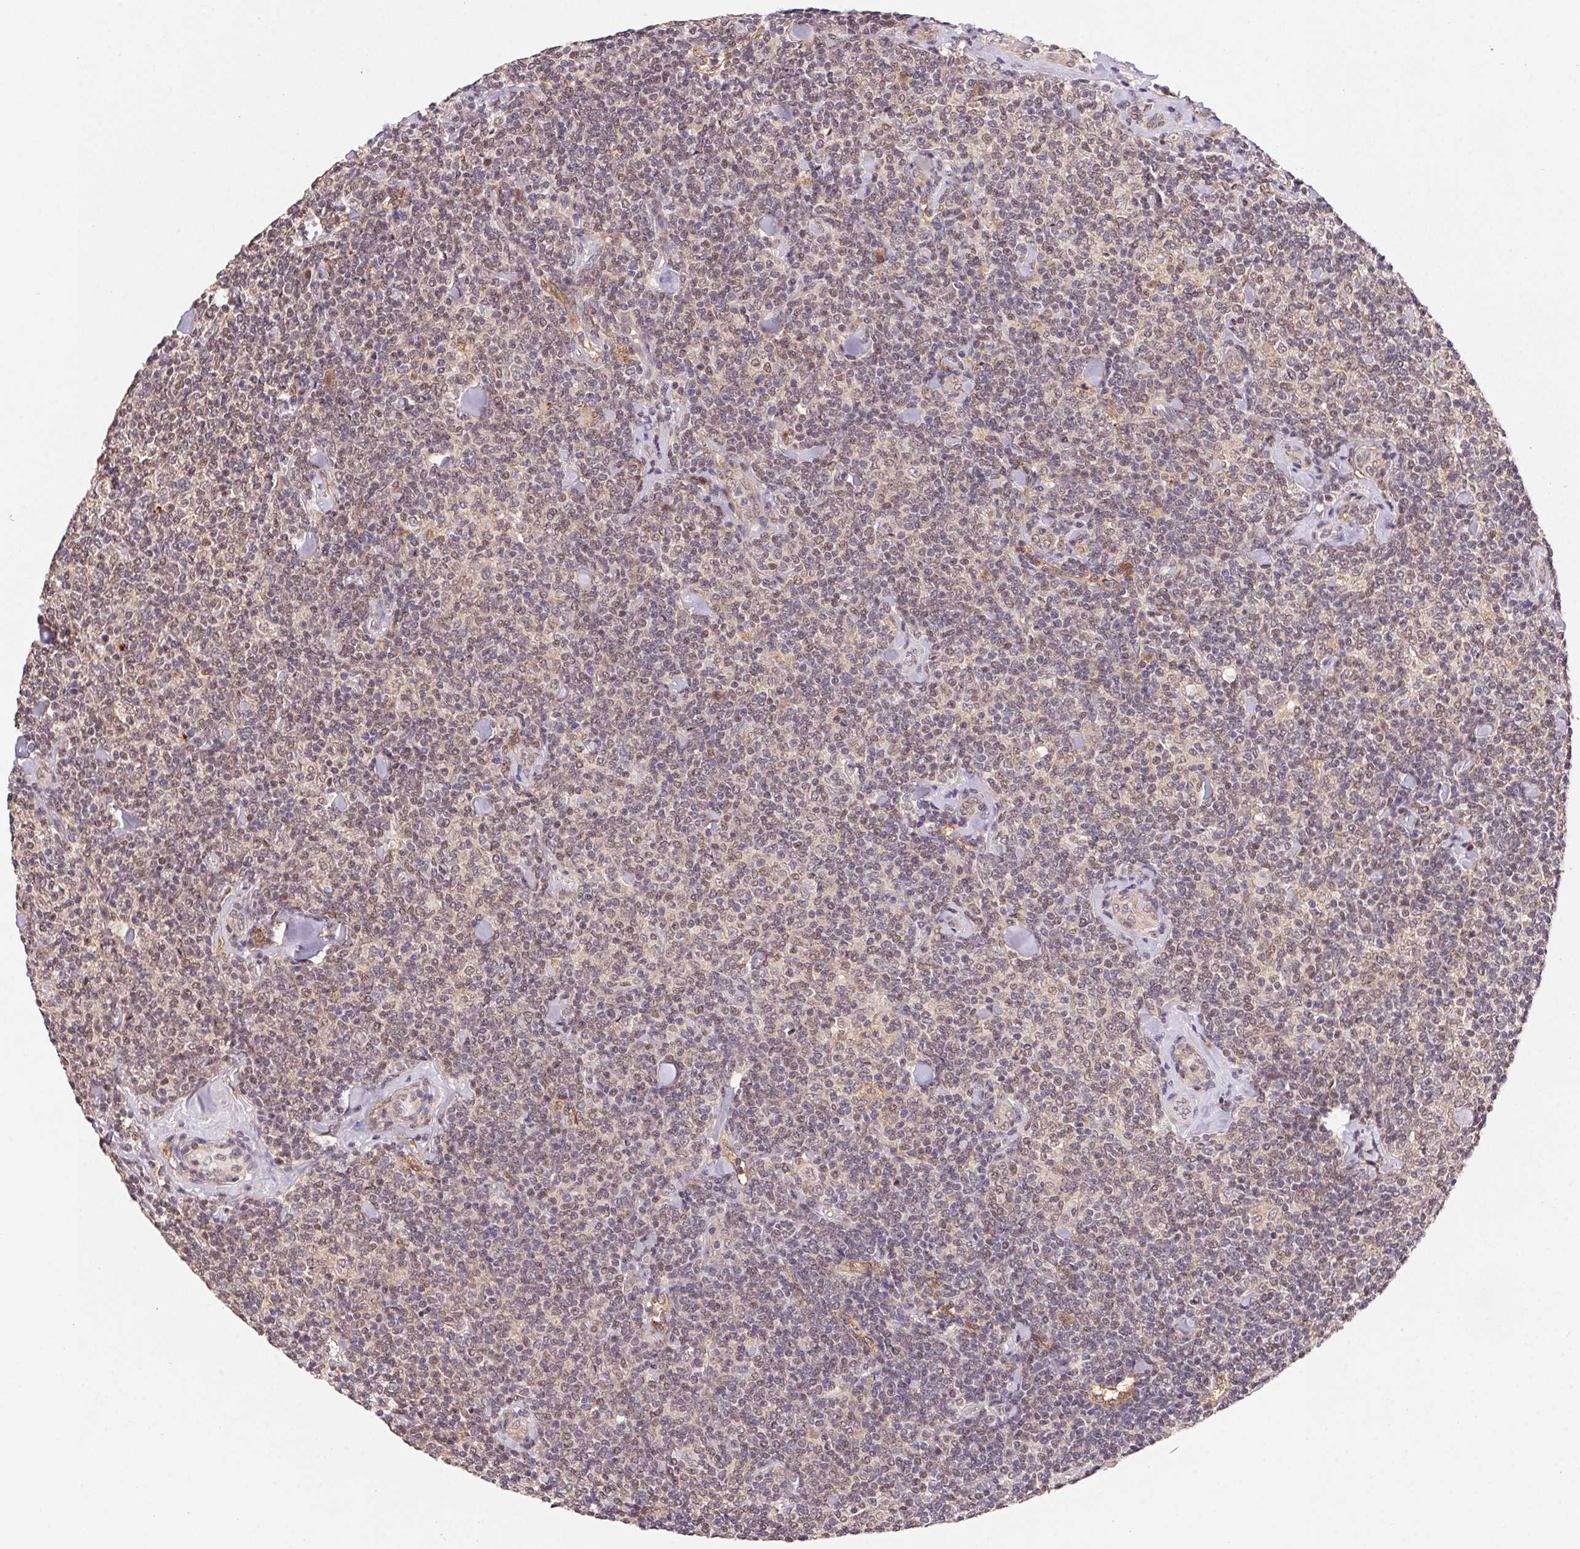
{"staining": {"intensity": "weak", "quantity": ">75%", "location": "nuclear"}, "tissue": "lymphoma", "cell_type": "Tumor cells", "image_type": "cancer", "snomed": [{"axis": "morphology", "description": "Malignant lymphoma, non-Hodgkin's type, Low grade"}, {"axis": "topography", "description": "Lymph node"}], "caption": "This is an image of IHC staining of lymphoma, which shows weak staining in the nuclear of tumor cells.", "gene": "SLC52A2", "patient": {"sex": "female", "age": 56}}